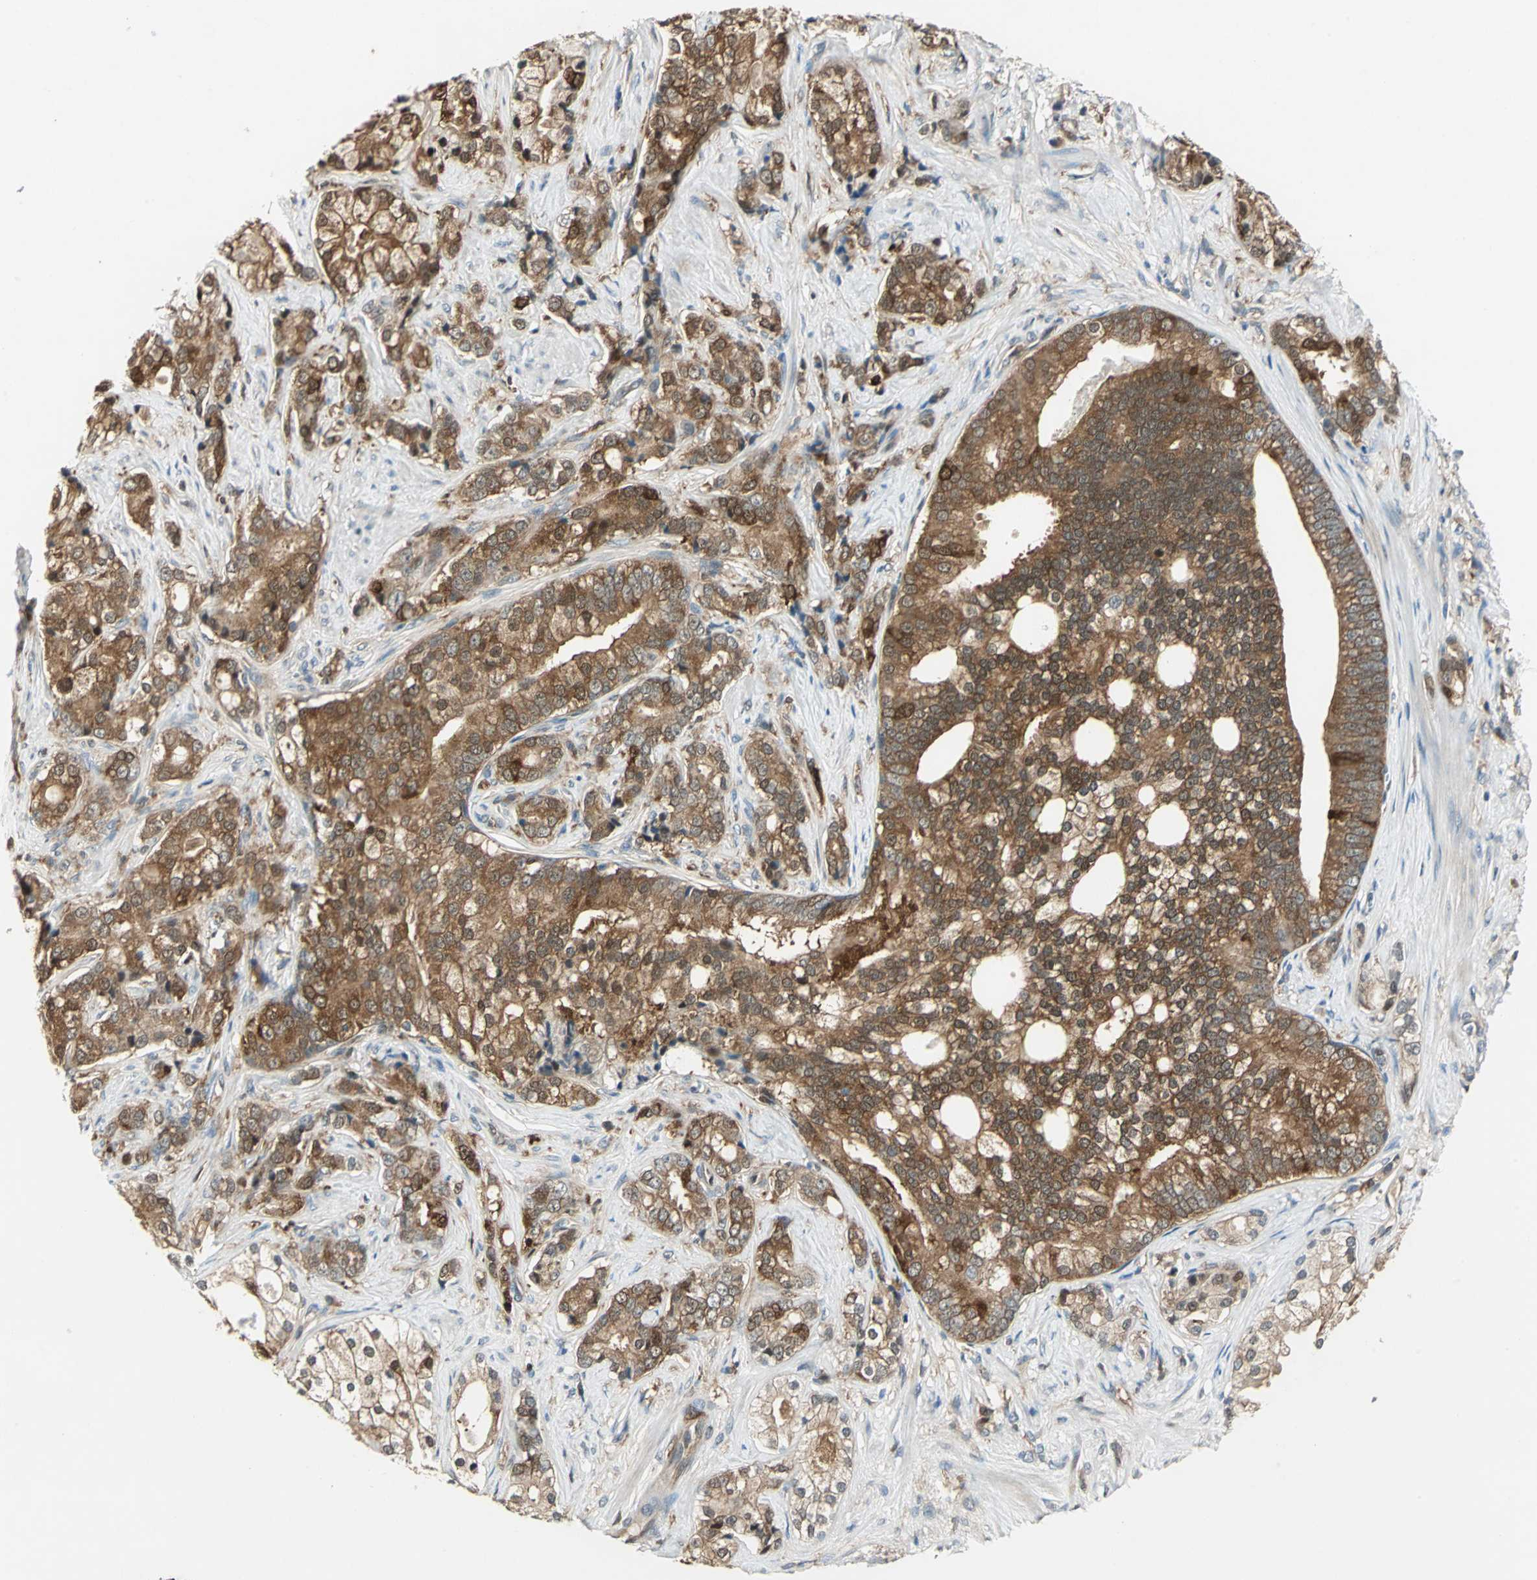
{"staining": {"intensity": "moderate", "quantity": ">75%", "location": "cytoplasmic/membranous,nuclear"}, "tissue": "prostate cancer", "cell_type": "Tumor cells", "image_type": "cancer", "snomed": [{"axis": "morphology", "description": "Adenocarcinoma, Low grade"}, {"axis": "topography", "description": "Prostate"}], "caption": "Low-grade adenocarcinoma (prostate) was stained to show a protein in brown. There is medium levels of moderate cytoplasmic/membranous and nuclear expression in about >75% of tumor cells. The staining was performed using DAB (3,3'-diaminobenzidine), with brown indicating positive protein expression. Nuclei are stained blue with hematoxylin.", "gene": "RRM2B", "patient": {"sex": "male", "age": 58}}